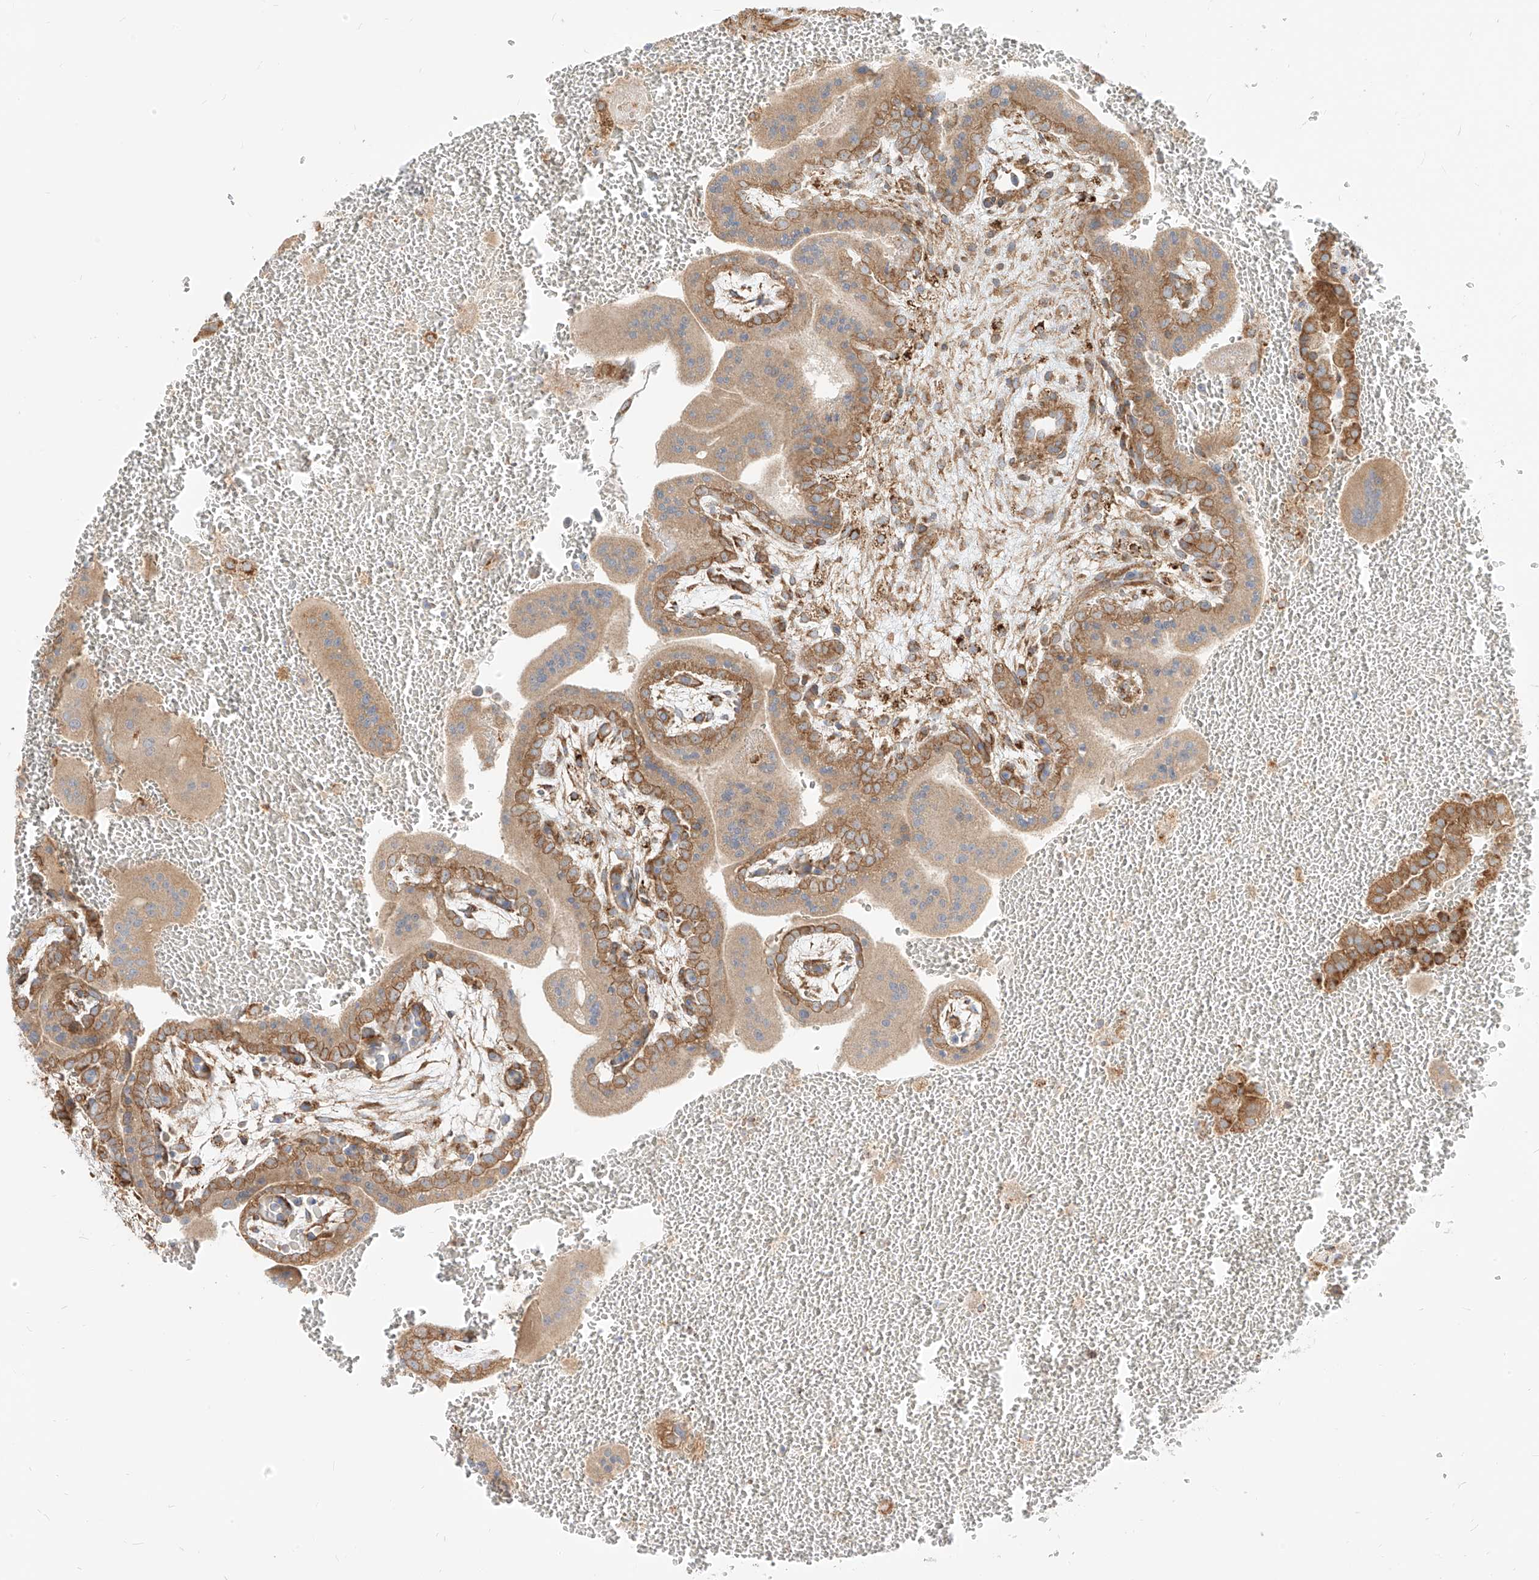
{"staining": {"intensity": "moderate", "quantity": ">75%", "location": "cytoplasmic/membranous"}, "tissue": "placenta", "cell_type": "Trophoblastic cells", "image_type": "normal", "snomed": [{"axis": "morphology", "description": "Normal tissue, NOS"}, {"axis": "topography", "description": "Placenta"}], "caption": "Benign placenta reveals moderate cytoplasmic/membranous positivity in approximately >75% of trophoblastic cells.", "gene": "PLCL1", "patient": {"sex": "female", "age": 35}}